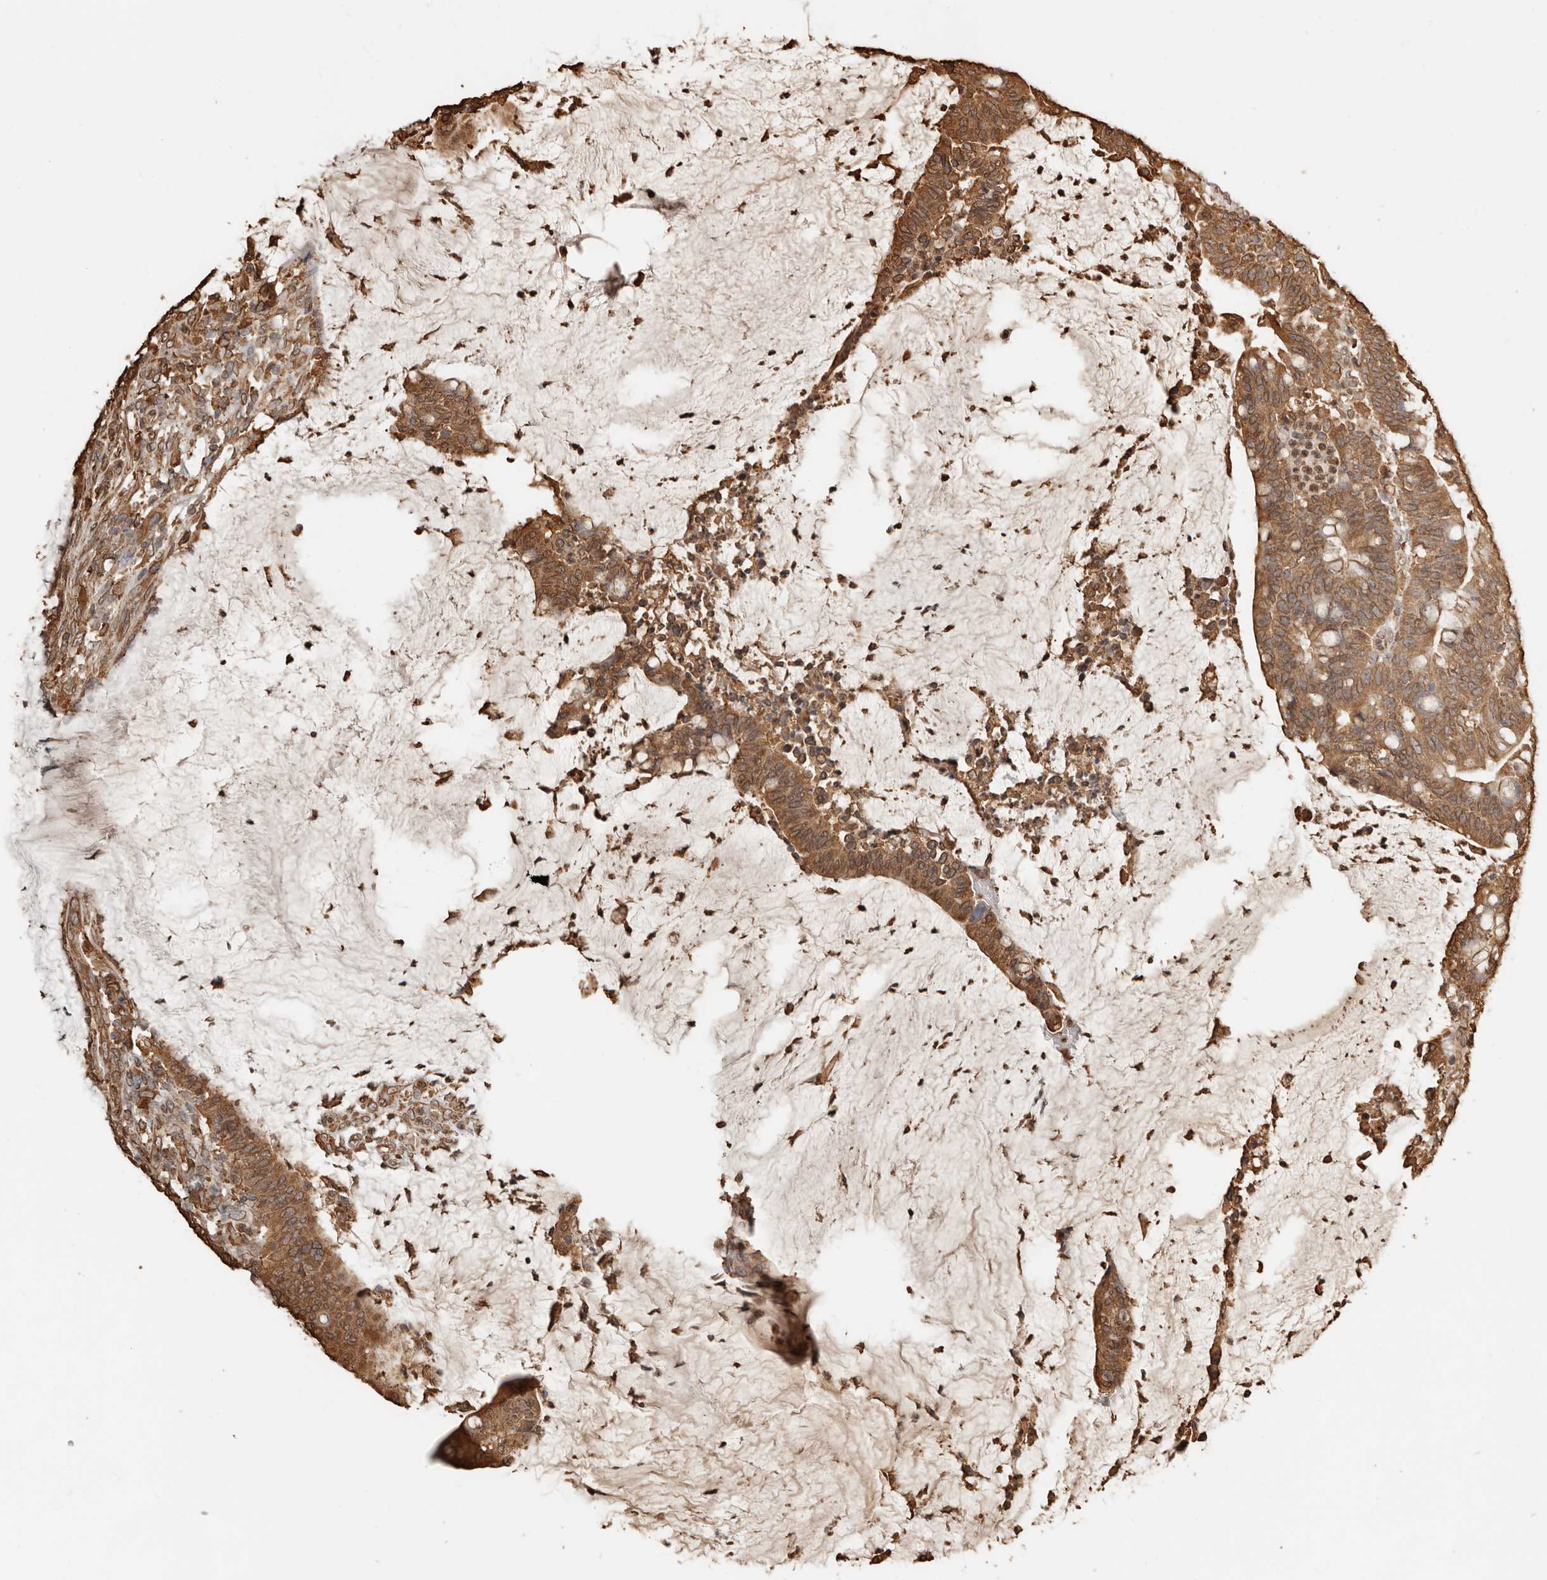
{"staining": {"intensity": "moderate", "quantity": ">75%", "location": "cytoplasmic/membranous"}, "tissue": "colorectal cancer", "cell_type": "Tumor cells", "image_type": "cancer", "snomed": [{"axis": "morphology", "description": "Adenocarcinoma, NOS"}, {"axis": "topography", "description": "Colon"}], "caption": "This micrograph reveals immunohistochemistry (IHC) staining of human adenocarcinoma (colorectal), with medium moderate cytoplasmic/membranous positivity in approximately >75% of tumor cells.", "gene": "ARHGEF10L", "patient": {"sex": "female", "age": 66}}